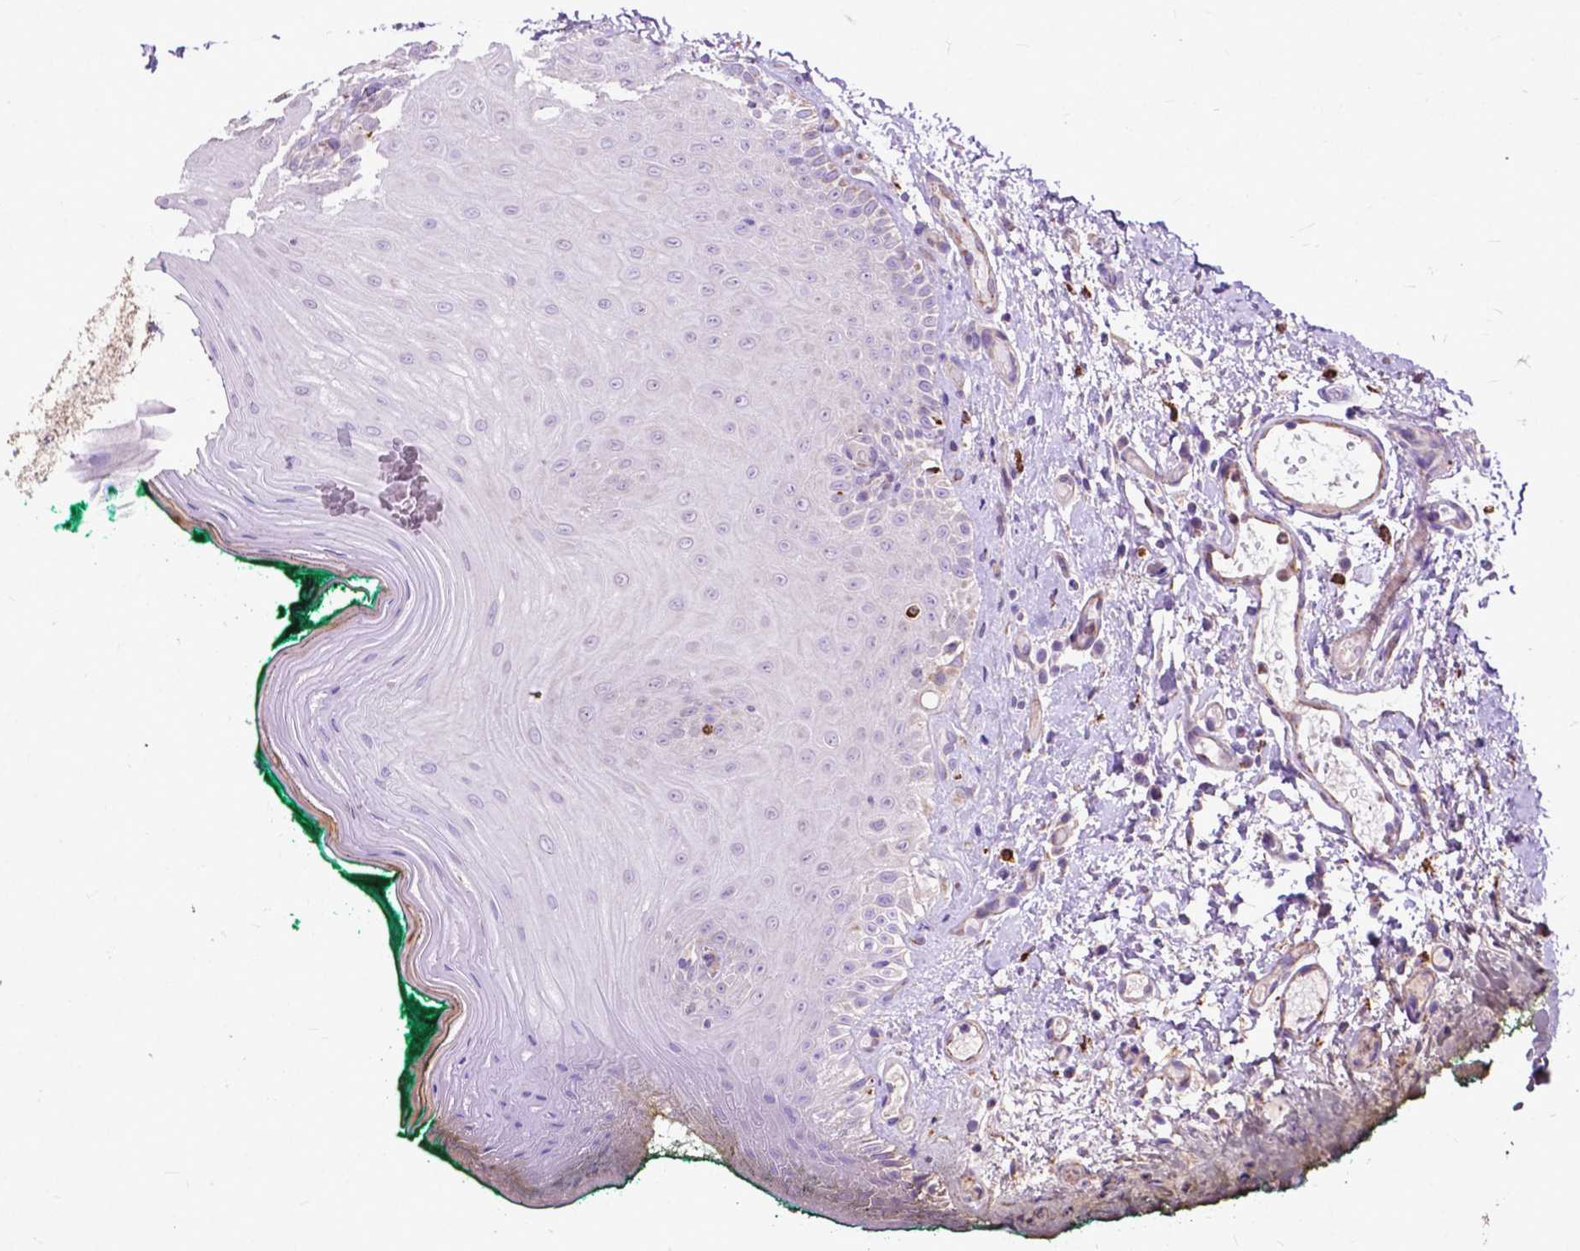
{"staining": {"intensity": "weak", "quantity": "<25%", "location": "cytoplasmic/membranous"}, "tissue": "oral mucosa", "cell_type": "Squamous epithelial cells", "image_type": "normal", "snomed": [{"axis": "morphology", "description": "Normal tissue, NOS"}, {"axis": "topography", "description": "Oral tissue"}], "caption": "High power microscopy photomicrograph of an IHC image of normal oral mucosa, revealing no significant expression in squamous epithelial cells.", "gene": "THEGL", "patient": {"sex": "female", "age": 83}}